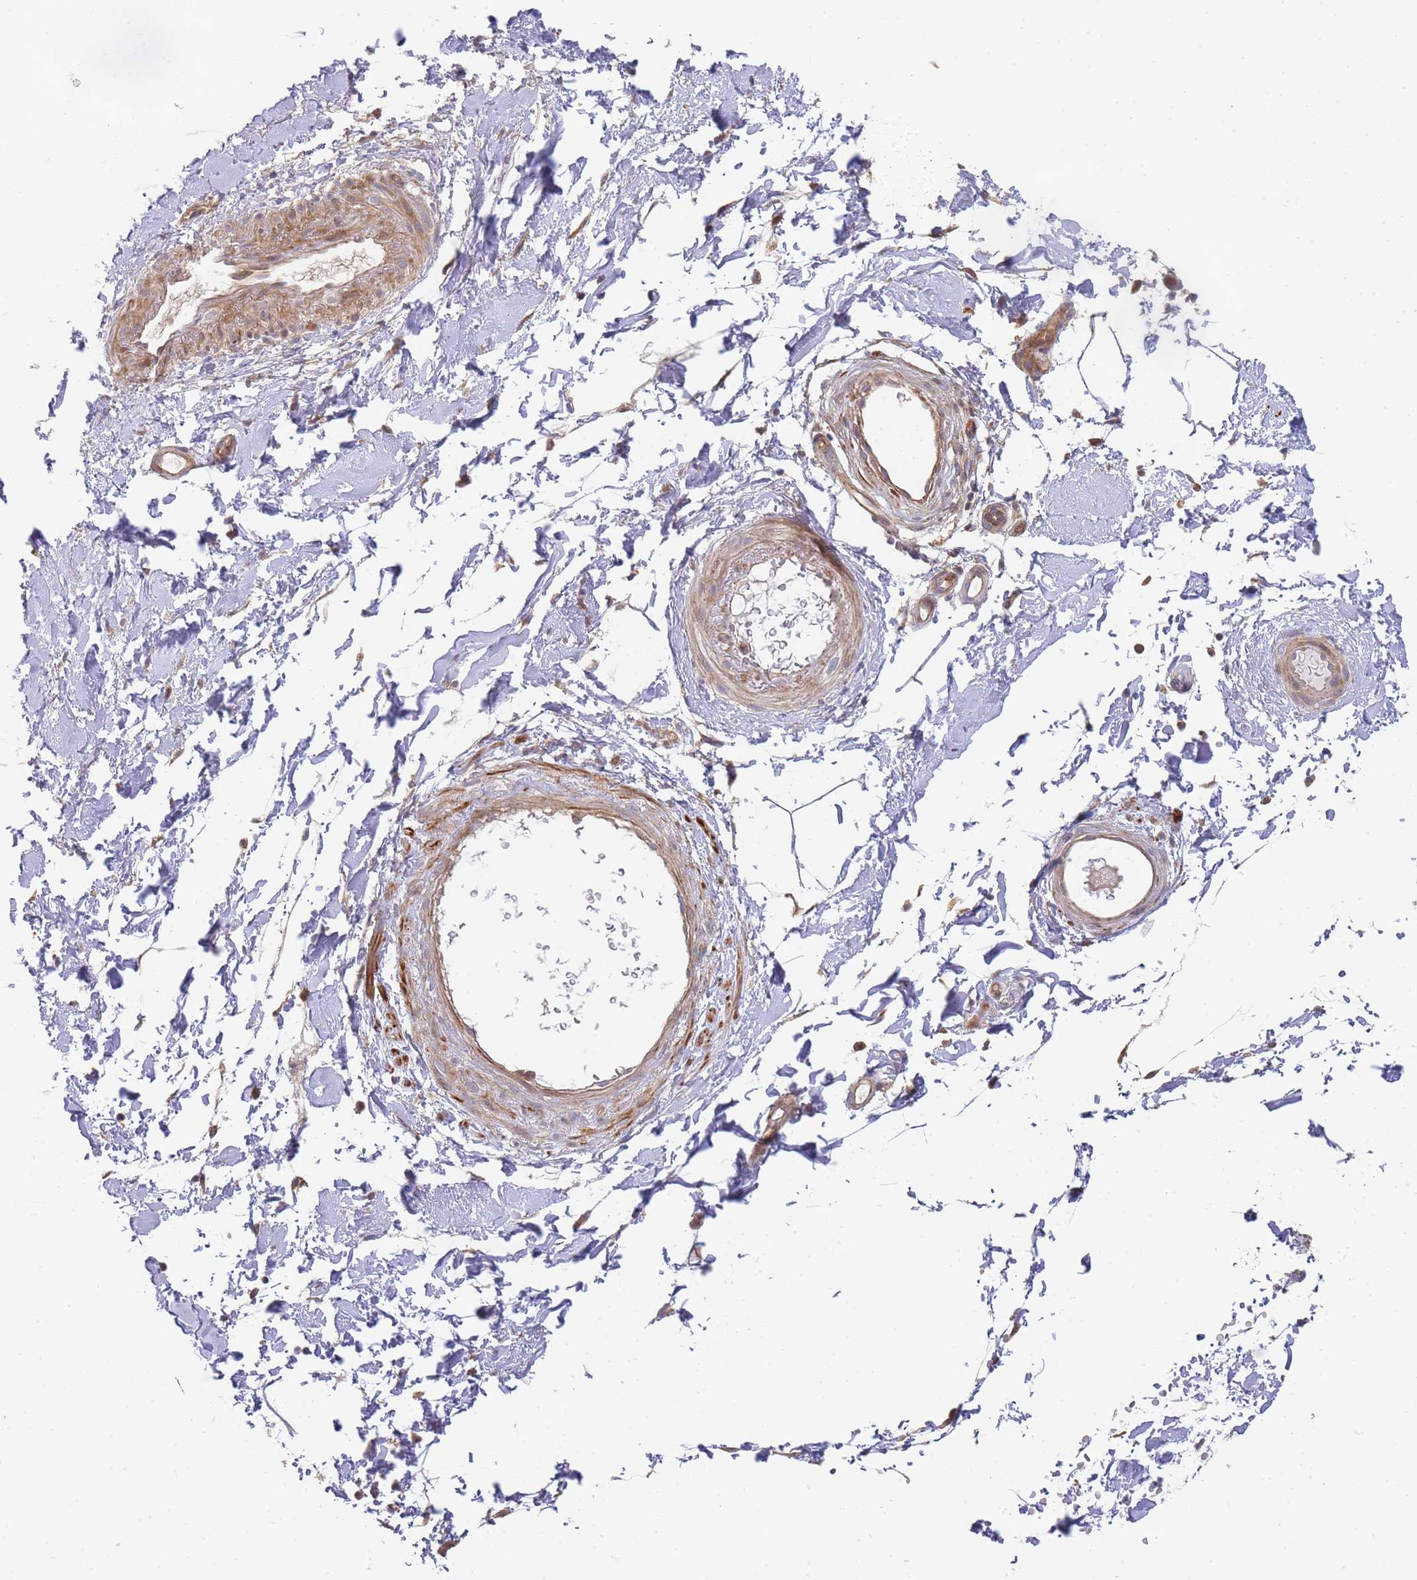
{"staining": {"intensity": "negative", "quantity": "none", "location": "none"}, "tissue": "adipose tissue", "cell_type": "Adipocytes", "image_type": "normal", "snomed": [{"axis": "morphology", "description": "Normal tissue, NOS"}, {"axis": "topography", "description": "Soft tissue"}, {"axis": "topography", "description": "Adipose tissue"}, {"axis": "topography", "description": "Vascular tissue"}, {"axis": "topography", "description": "Peripheral nerve tissue"}], "caption": "High magnification brightfield microscopy of benign adipose tissue stained with DAB (brown) and counterstained with hematoxylin (blue): adipocytes show no significant expression.", "gene": "TRIM26", "patient": {"sex": "male", "age": 74}}